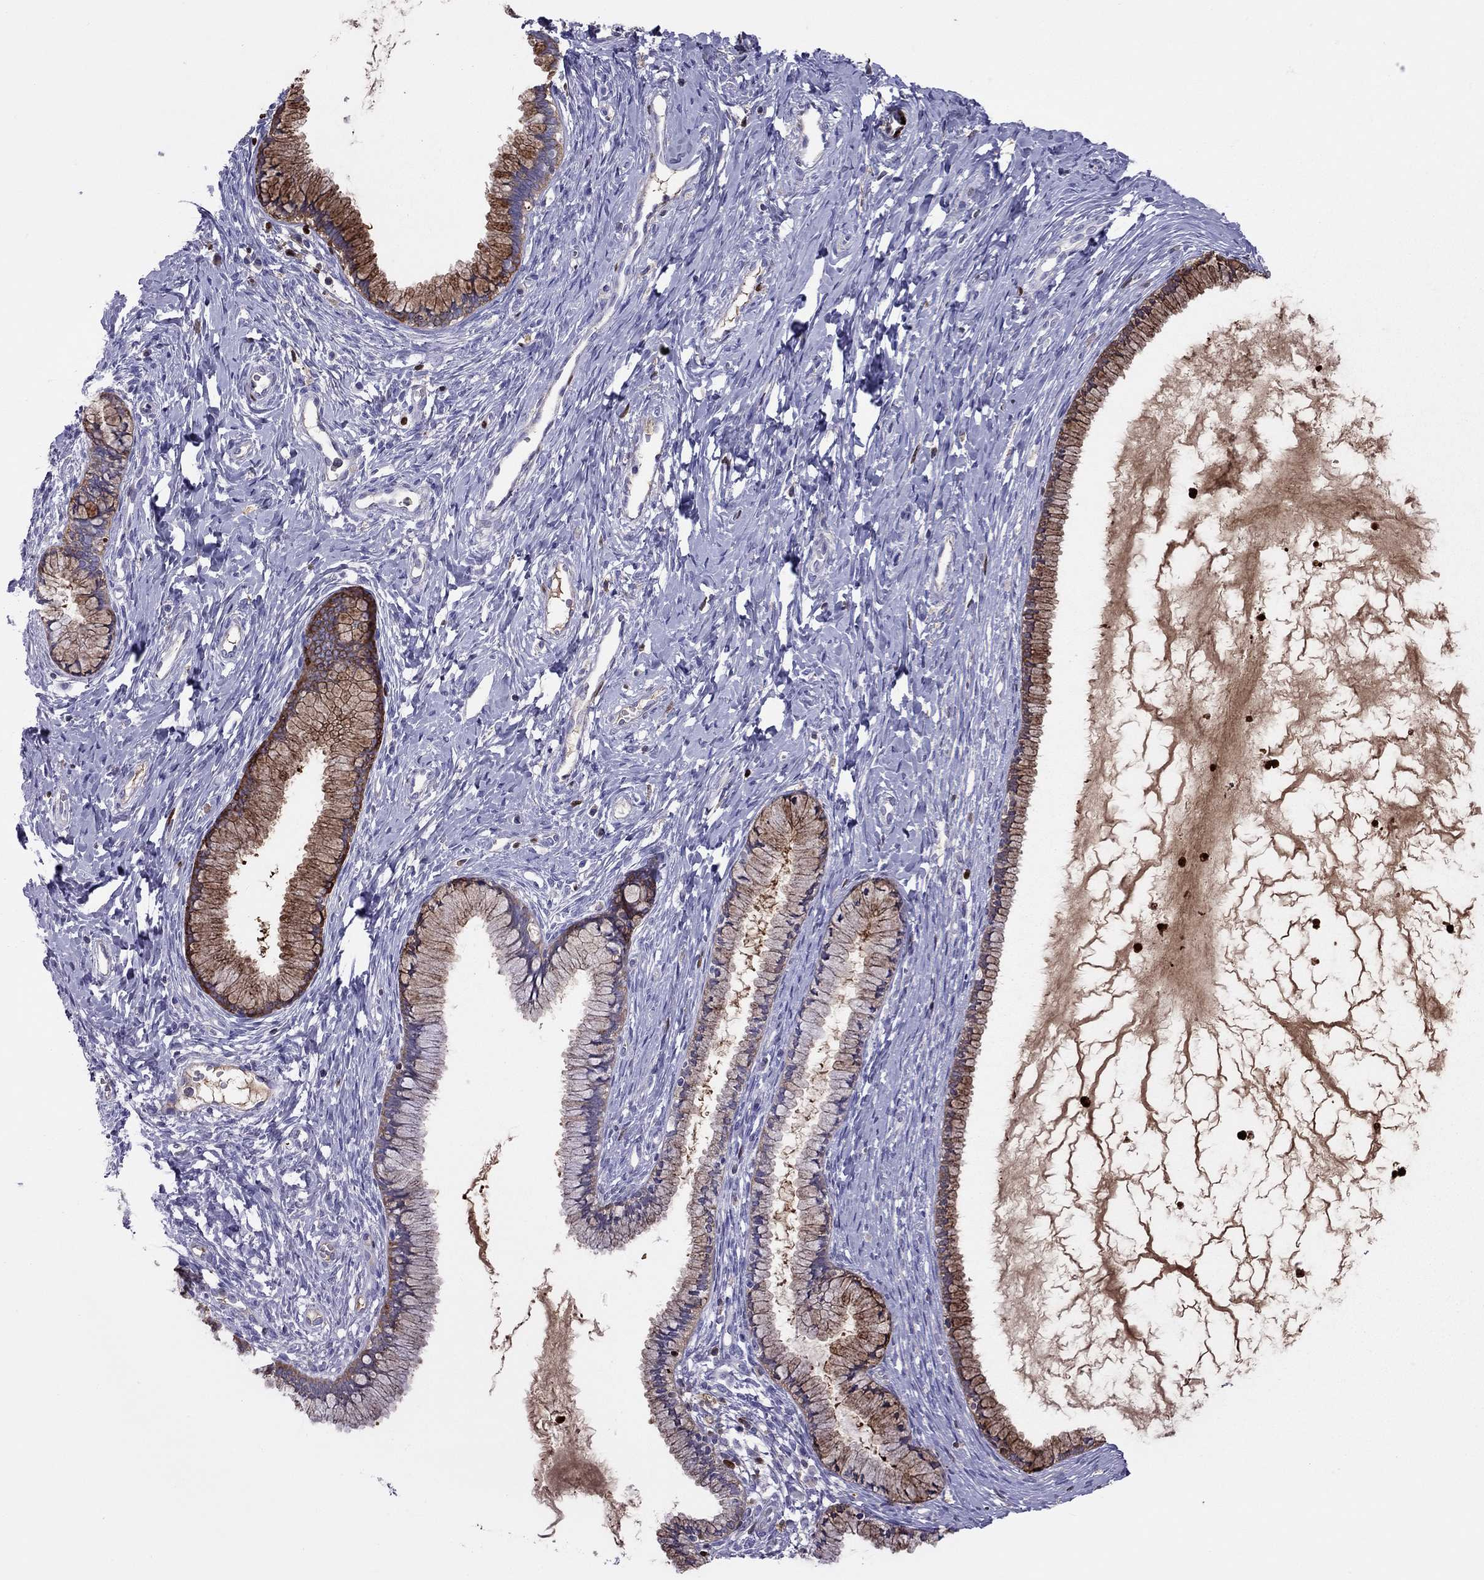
{"staining": {"intensity": "strong", "quantity": "25%-75%", "location": "cytoplasmic/membranous"}, "tissue": "cervix", "cell_type": "Glandular cells", "image_type": "normal", "snomed": [{"axis": "morphology", "description": "Normal tissue, NOS"}, {"axis": "topography", "description": "Cervix"}], "caption": "Cervix stained for a protein reveals strong cytoplasmic/membranous positivity in glandular cells. Nuclei are stained in blue.", "gene": "SERPINA3", "patient": {"sex": "female", "age": 40}}